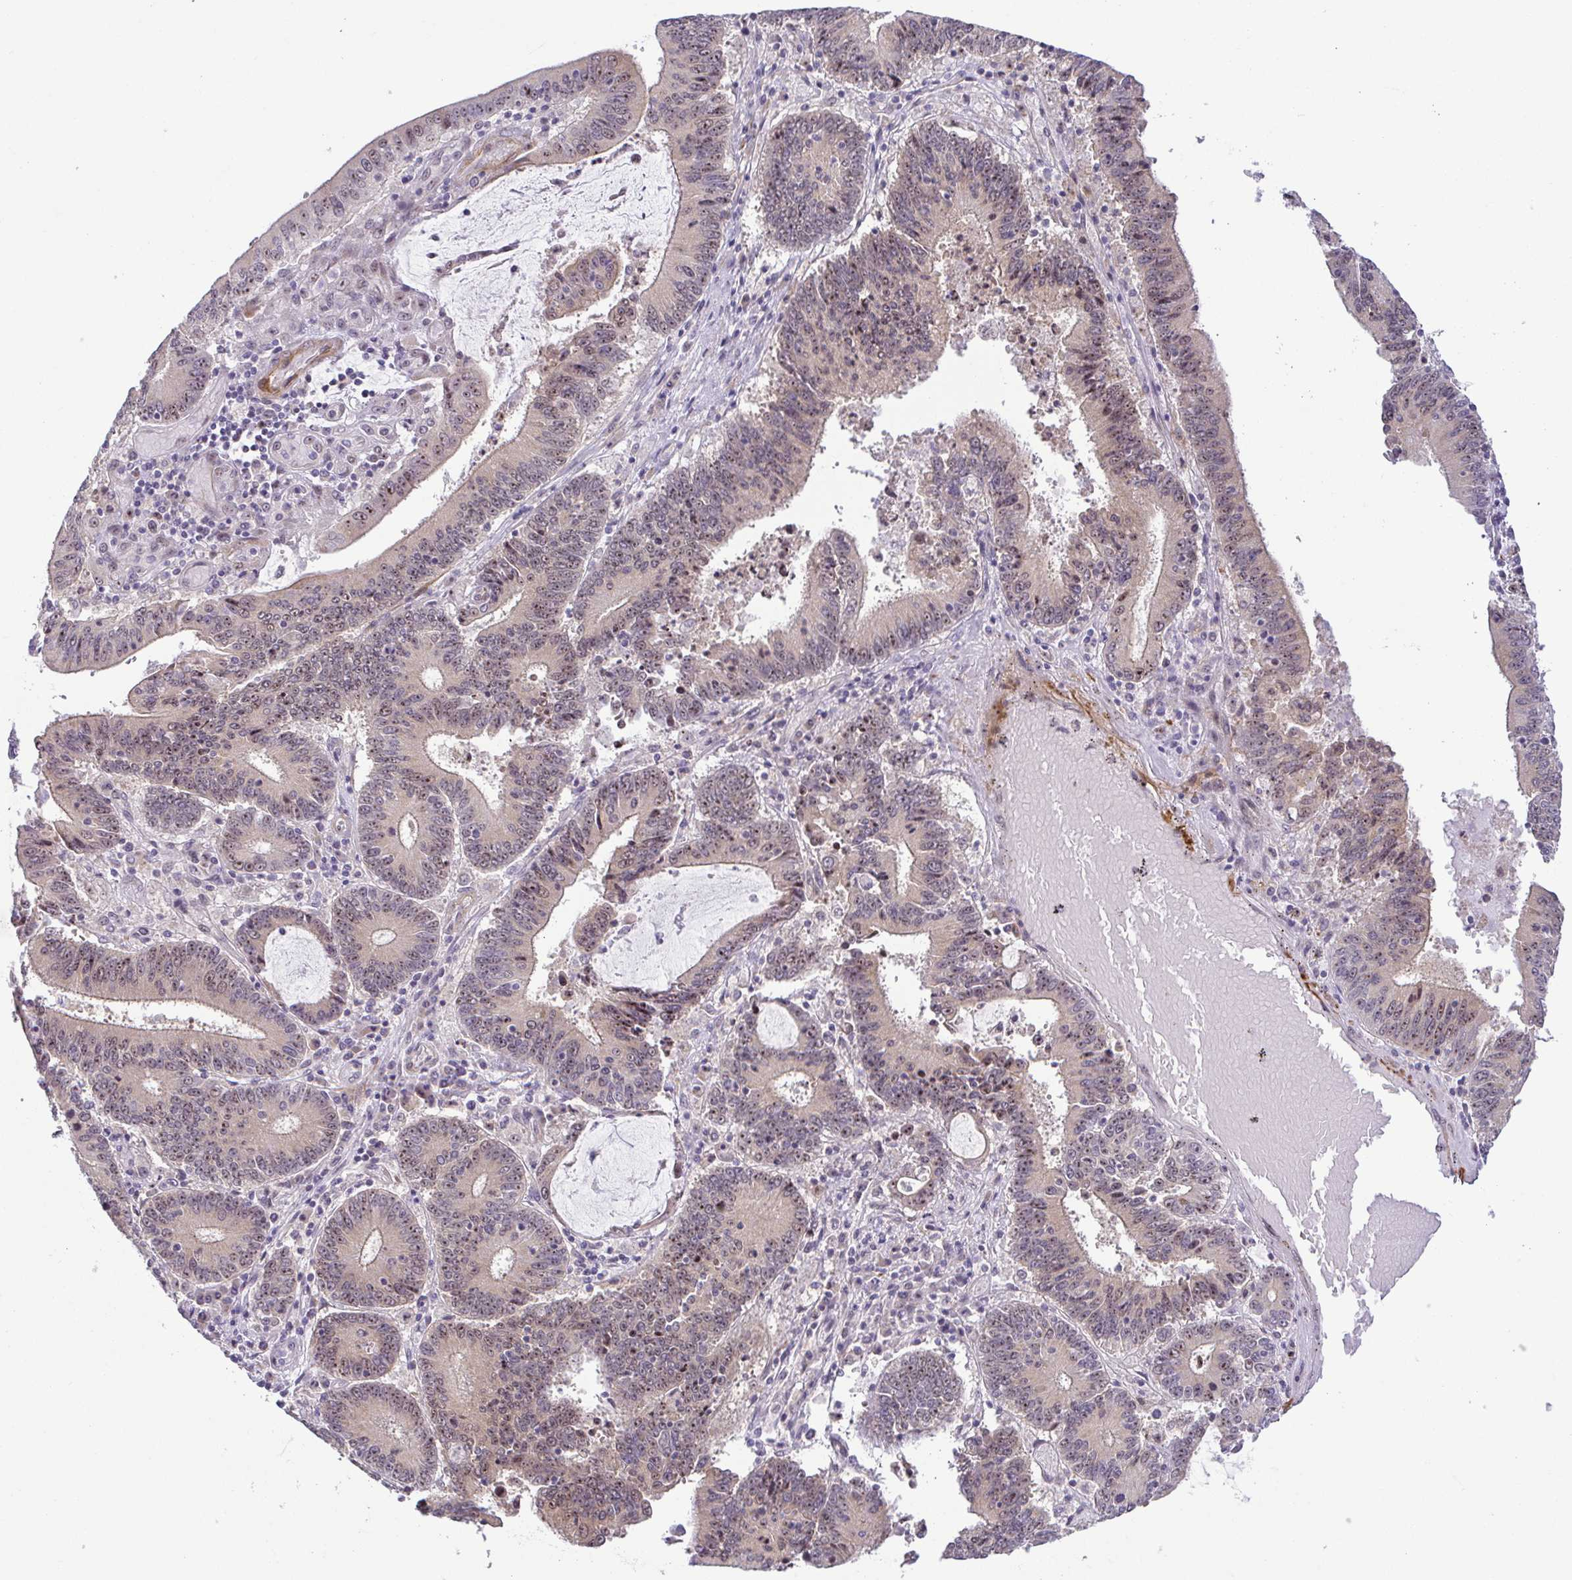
{"staining": {"intensity": "weak", "quantity": "25%-75%", "location": "cytoplasmic/membranous,nuclear"}, "tissue": "stomach cancer", "cell_type": "Tumor cells", "image_type": "cancer", "snomed": [{"axis": "morphology", "description": "Adenocarcinoma, NOS"}, {"axis": "topography", "description": "Stomach, upper"}], "caption": "Weak cytoplasmic/membranous and nuclear staining is present in about 25%-75% of tumor cells in adenocarcinoma (stomach).", "gene": "RSL24D1", "patient": {"sex": "male", "age": 68}}